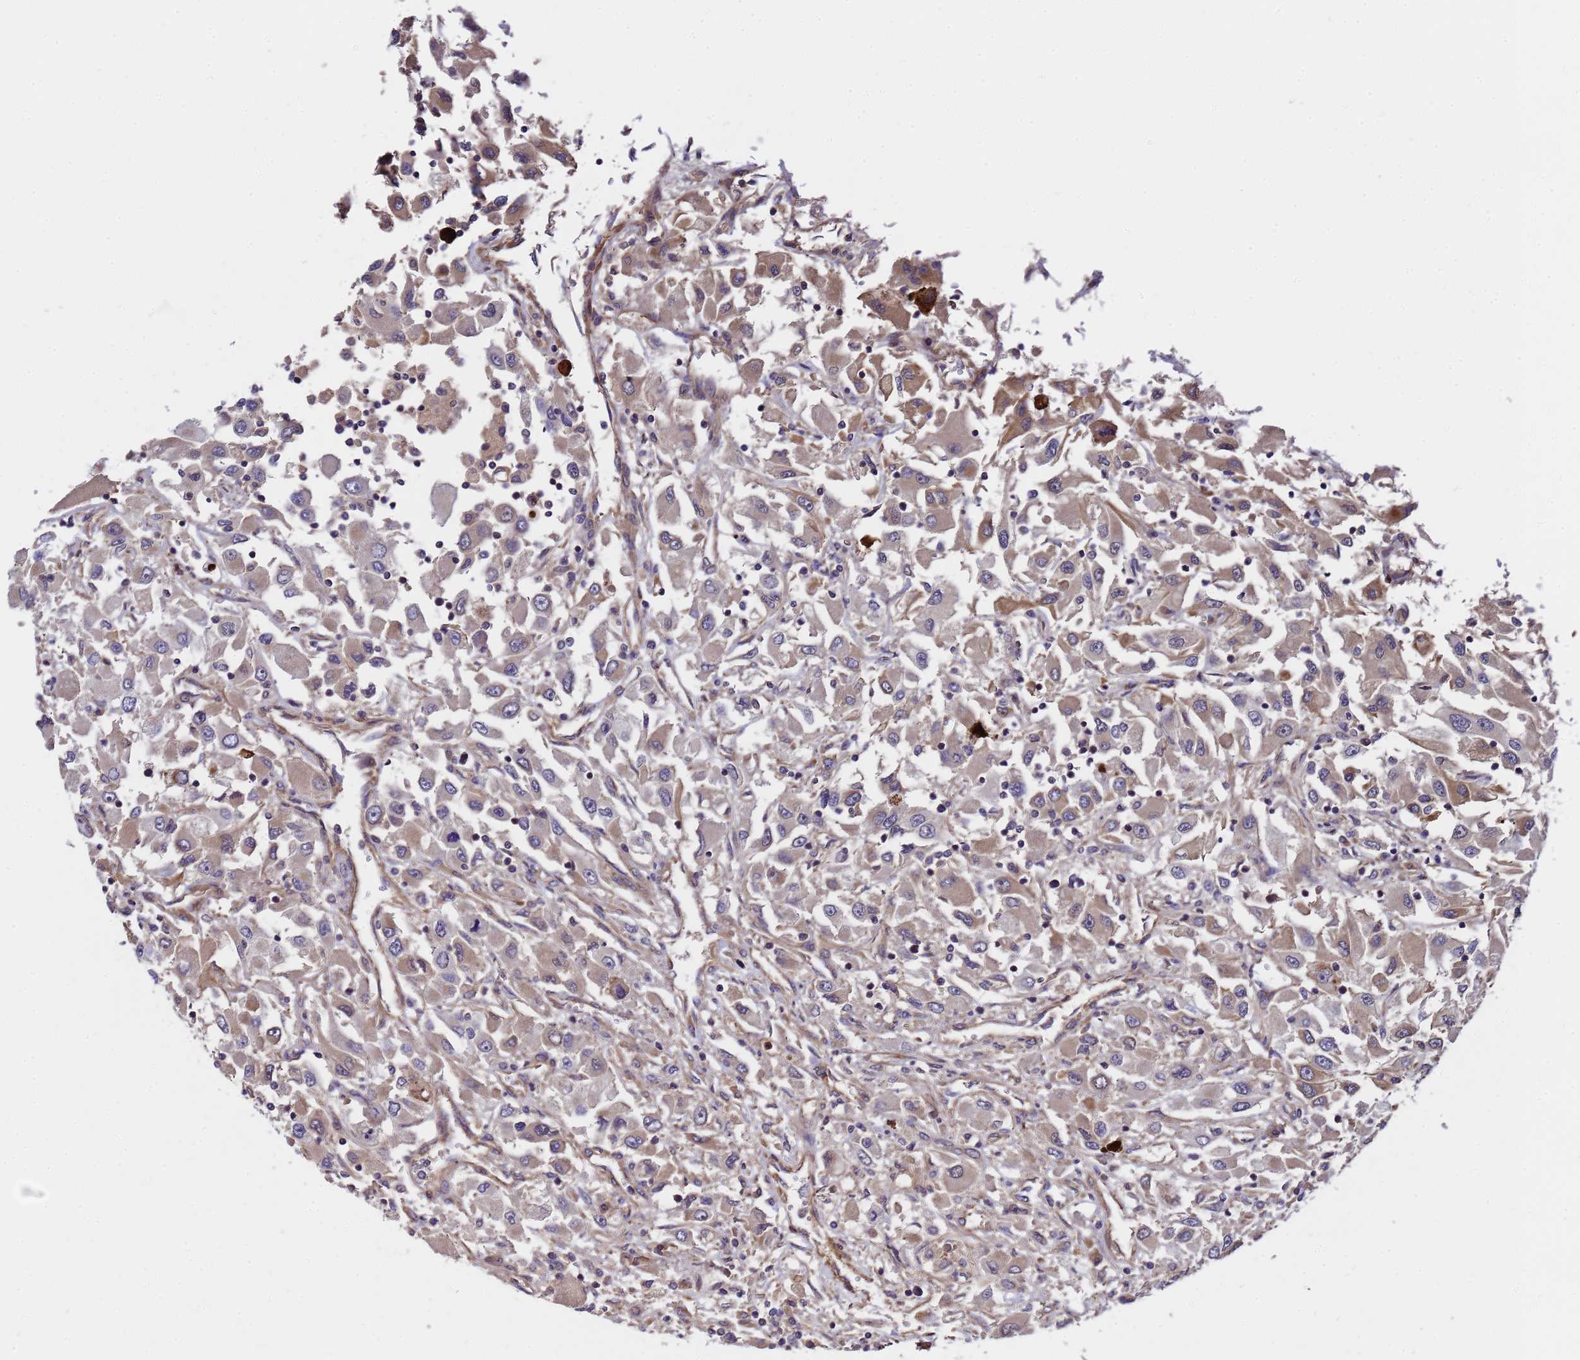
{"staining": {"intensity": "weak", "quantity": "25%-75%", "location": "cytoplasmic/membranous"}, "tissue": "renal cancer", "cell_type": "Tumor cells", "image_type": "cancer", "snomed": [{"axis": "morphology", "description": "Adenocarcinoma, NOS"}, {"axis": "topography", "description": "Kidney"}], "caption": "This is an image of immunohistochemistry staining of renal cancer, which shows weak expression in the cytoplasmic/membranous of tumor cells.", "gene": "GSTCD", "patient": {"sex": "female", "age": 52}}